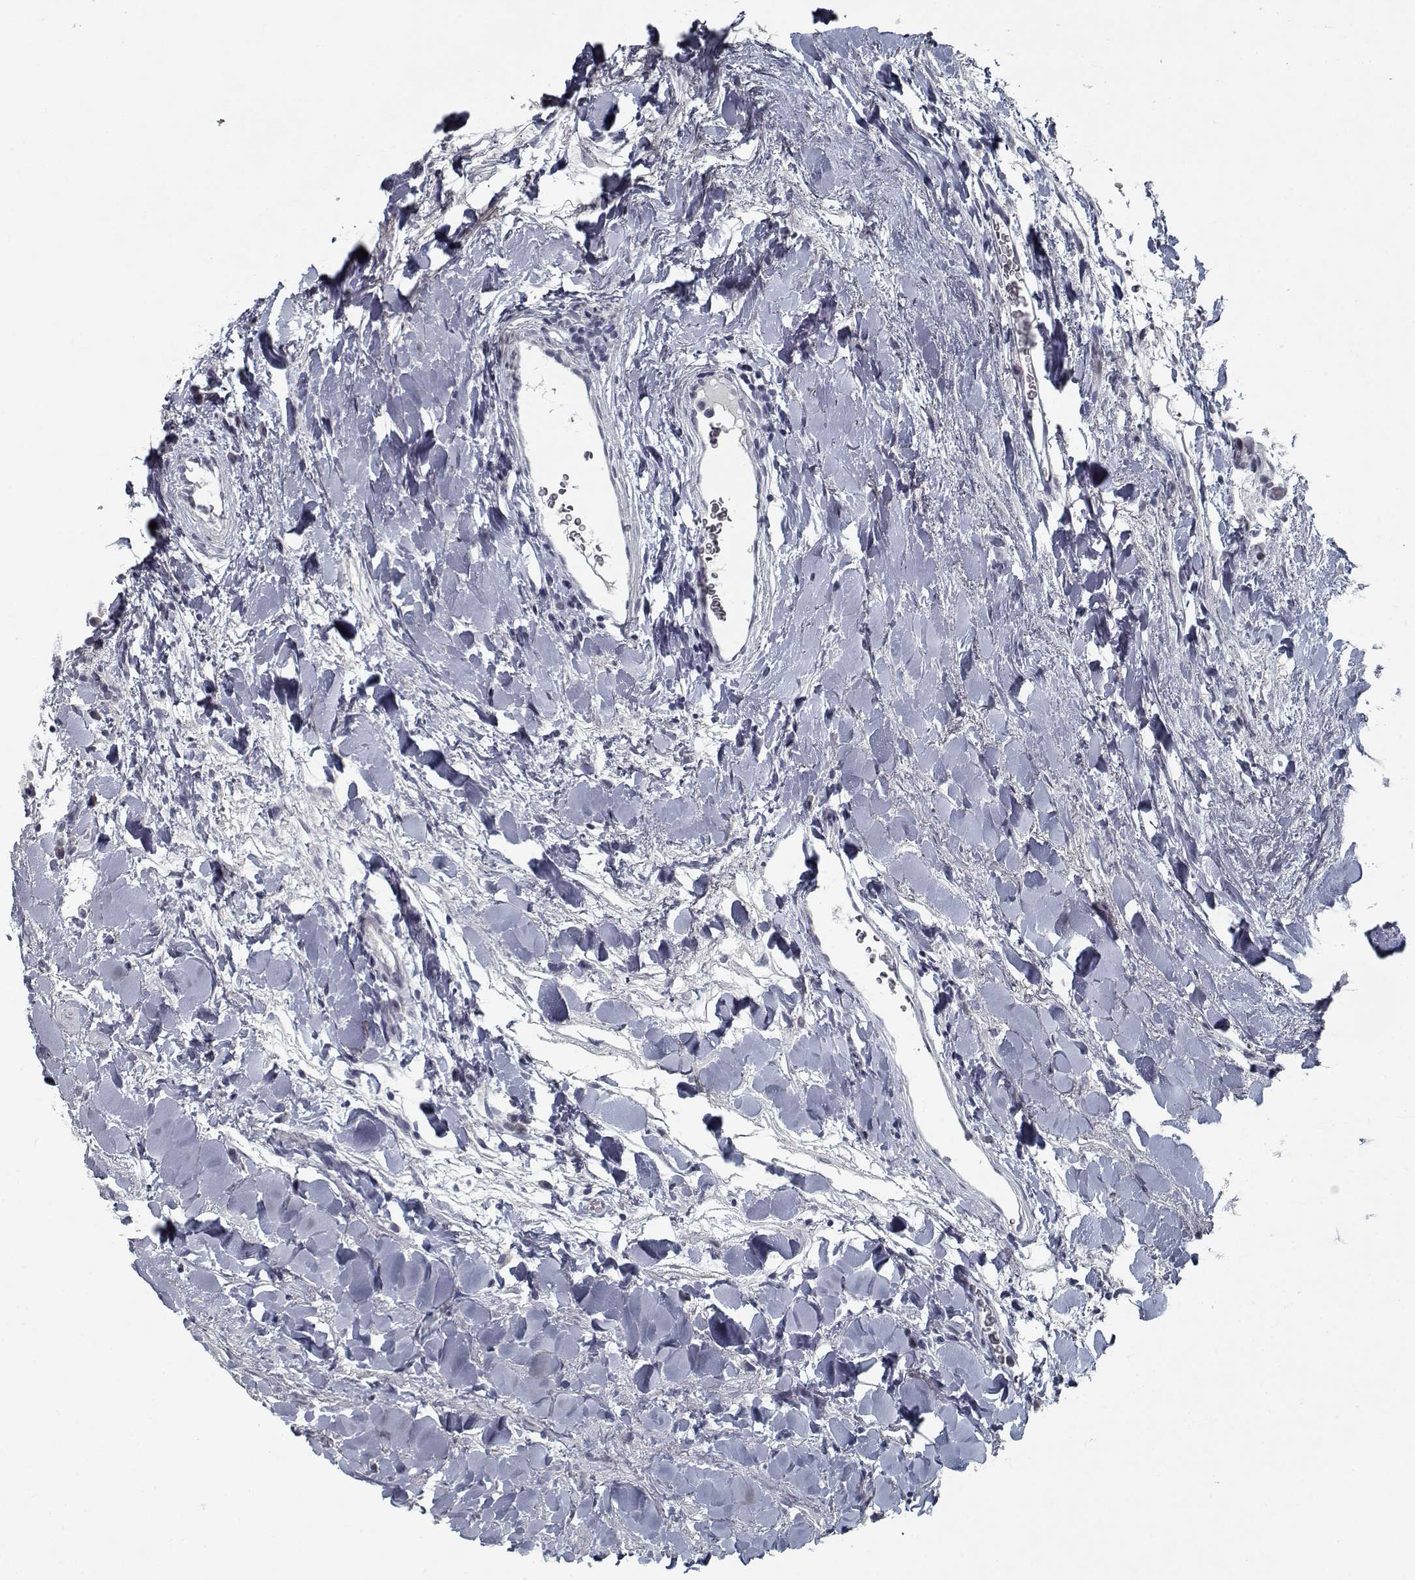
{"staining": {"intensity": "negative", "quantity": "none", "location": "none"}, "tissue": "urothelial cancer", "cell_type": "Tumor cells", "image_type": "cancer", "snomed": [{"axis": "morphology", "description": "Urothelial carcinoma, Low grade"}, {"axis": "topography", "description": "Urinary bladder"}], "caption": "An IHC micrograph of urothelial cancer is shown. There is no staining in tumor cells of urothelial cancer. (DAB (3,3'-diaminobenzidine) immunohistochemistry, high magnification).", "gene": "GAD2", "patient": {"sex": "male", "age": 78}}